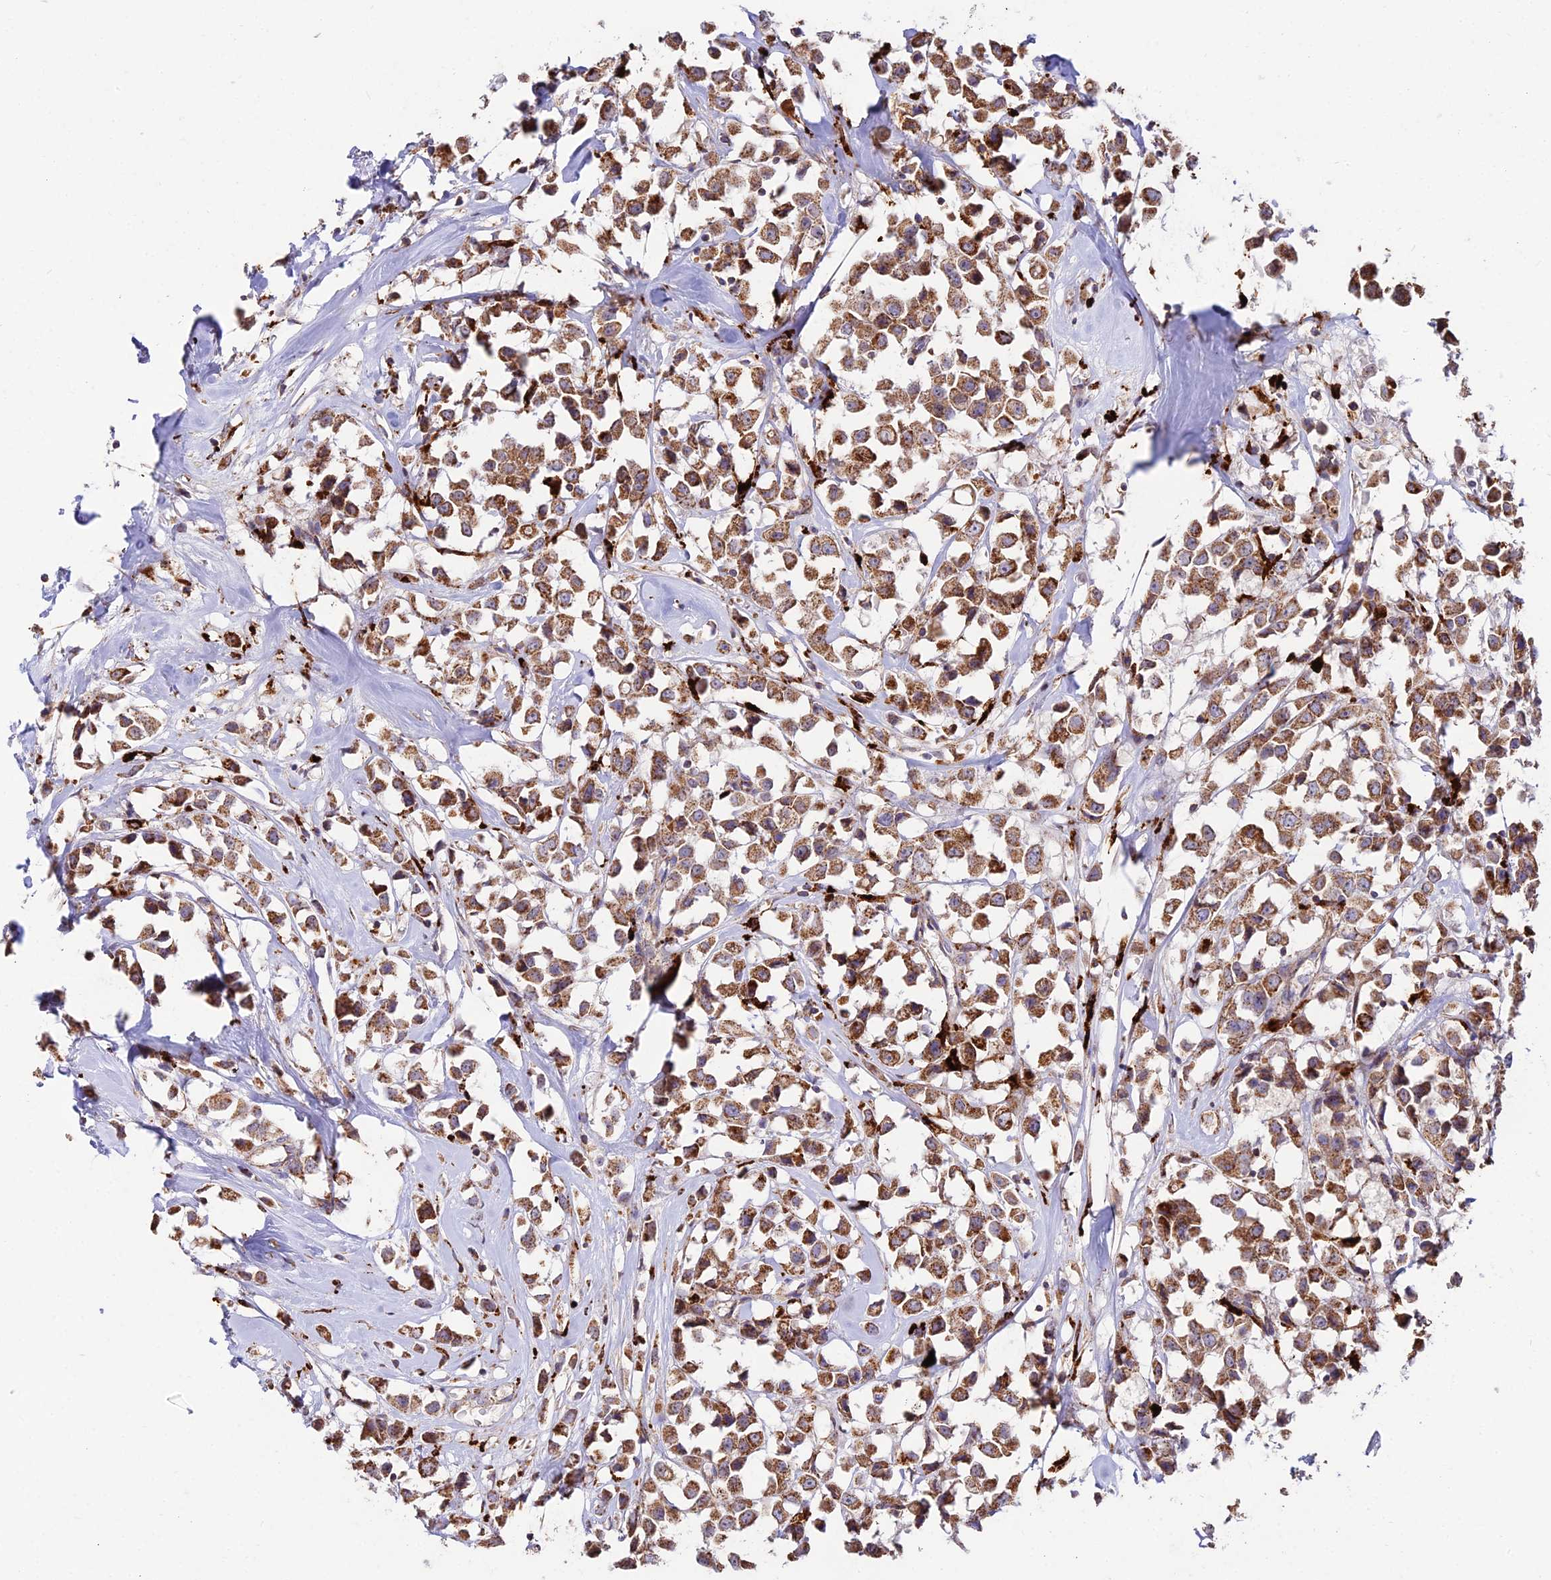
{"staining": {"intensity": "moderate", "quantity": ">75%", "location": "cytoplasmic/membranous"}, "tissue": "breast cancer", "cell_type": "Tumor cells", "image_type": "cancer", "snomed": [{"axis": "morphology", "description": "Duct carcinoma"}, {"axis": "topography", "description": "Breast"}], "caption": "Immunohistochemical staining of human breast cancer exhibits moderate cytoplasmic/membranous protein expression in about >75% of tumor cells. The staining was performed using DAB, with brown indicating positive protein expression. Nuclei are stained blue with hematoxylin.", "gene": "PNLIPRP3", "patient": {"sex": "female", "age": 61}}